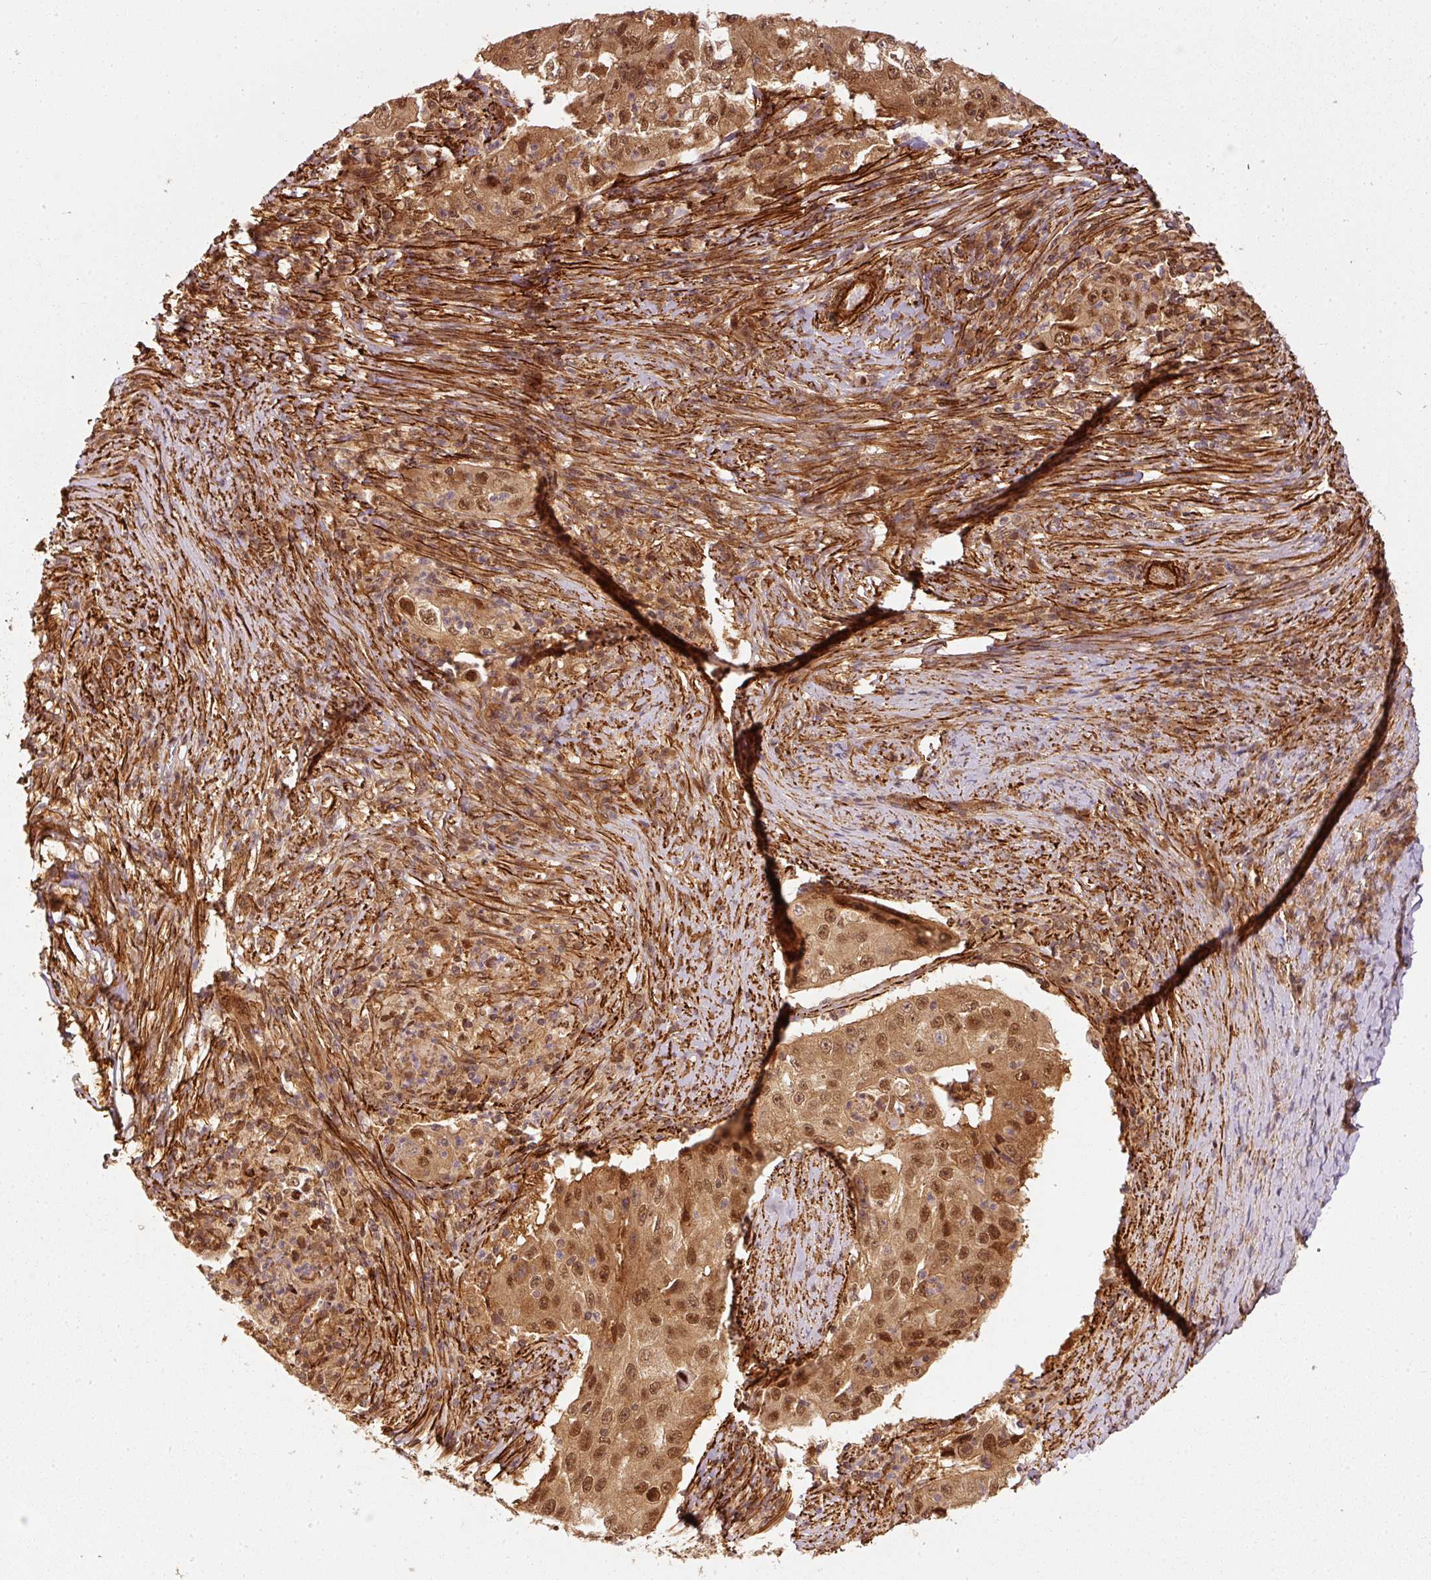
{"staining": {"intensity": "moderate", "quantity": ">75%", "location": "cytoplasmic/membranous,nuclear"}, "tissue": "lung cancer", "cell_type": "Tumor cells", "image_type": "cancer", "snomed": [{"axis": "morphology", "description": "Squamous cell carcinoma, NOS"}, {"axis": "topography", "description": "Lung"}], "caption": "A histopathology image of lung cancer stained for a protein shows moderate cytoplasmic/membranous and nuclear brown staining in tumor cells.", "gene": "PSMD1", "patient": {"sex": "male", "age": 64}}